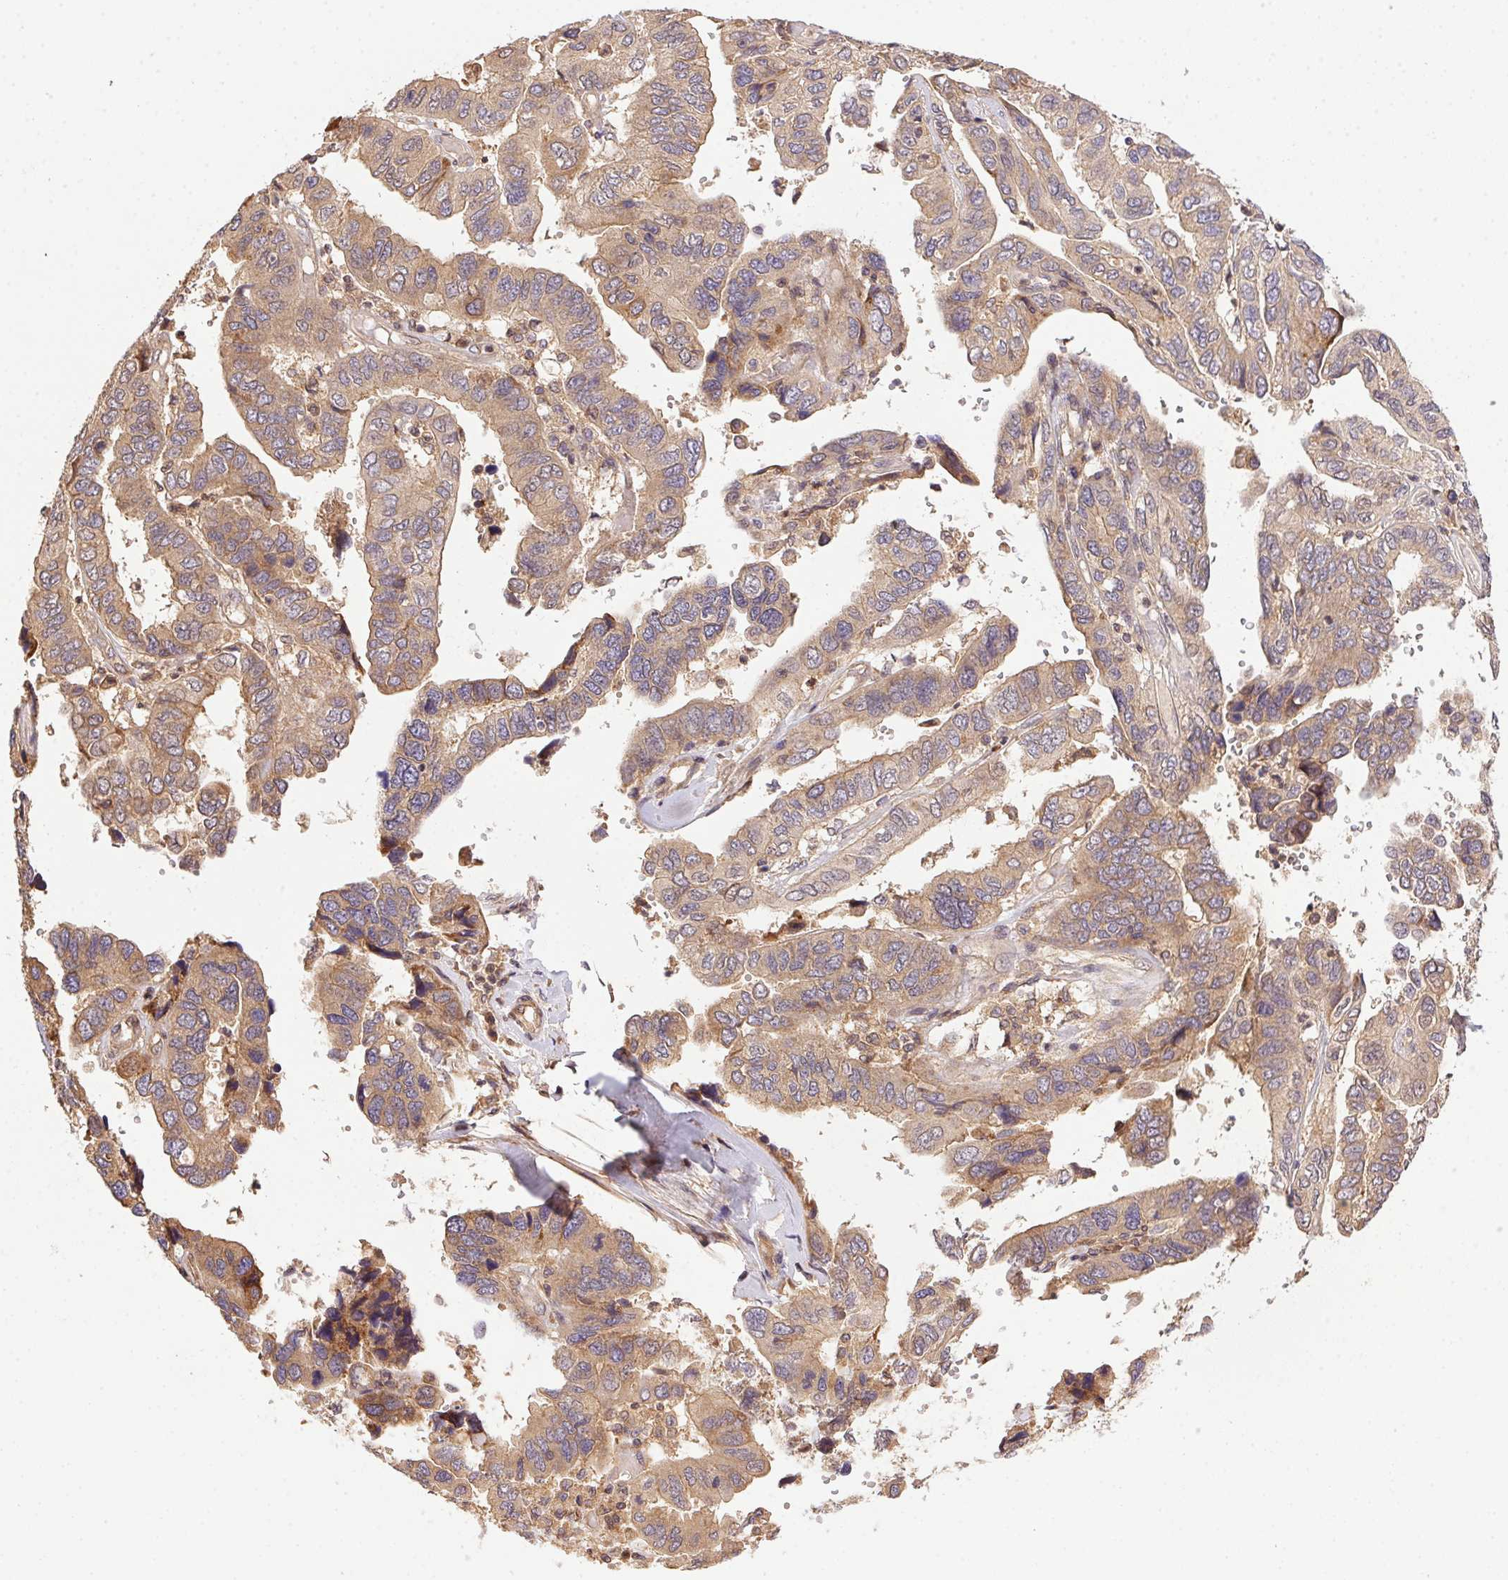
{"staining": {"intensity": "weak", "quantity": ">75%", "location": "cytoplasmic/membranous"}, "tissue": "colorectal cancer", "cell_type": "Tumor cells", "image_type": "cancer", "snomed": [{"axis": "morphology", "description": "Adenocarcinoma, NOS"}, {"axis": "topography", "description": "Colon"}], "caption": "IHC of adenocarcinoma (colorectal) displays low levels of weak cytoplasmic/membranous expression in about >75% of tumor cells. The protein is stained brown, and the nuclei are stained in blue (DAB IHC with brightfield microscopy, high magnification).", "gene": "MEX3D", "patient": {"sex": "male", "age": 77}}